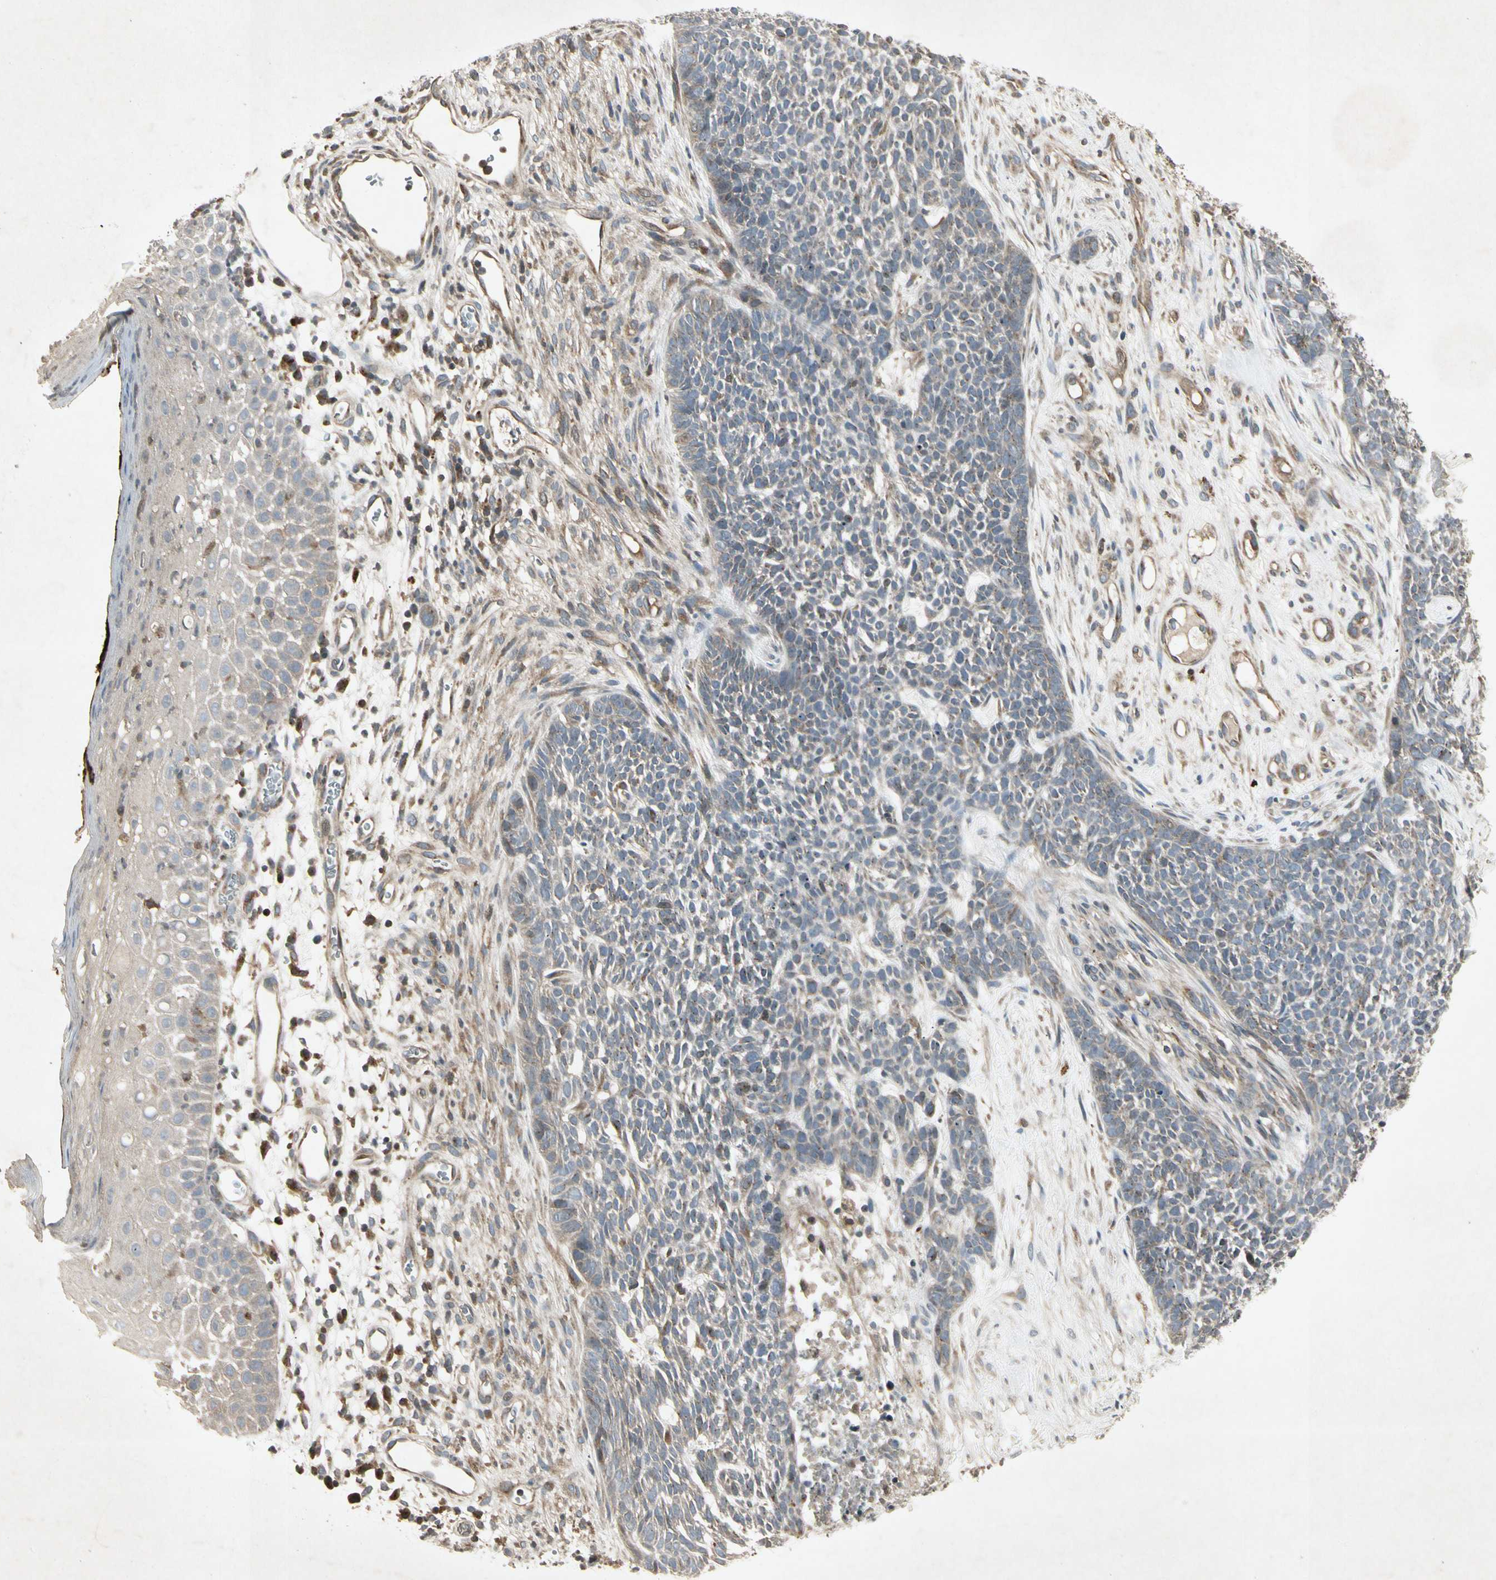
{"staining": {"intensity": "weak", "quantity": "25%-75%", "location": "cytoplasmic/membranous"}, "tissue": "skin cancer", "cell_type": "Tumor cells", "image_type": "cancer", "snomed": [{"axis": "morphology", "description": "Basal cell carcinoma"}, {"axis": "topography", "description": "Skin"}], "caption": "Human skin cancer stained for a protein (brown) demonstrates weak cytoplasmic/membranous positive staining in about 25%-75% of tumor cells.", "gene": "TEK", "patient": {"sex": "female", "age": 84}}